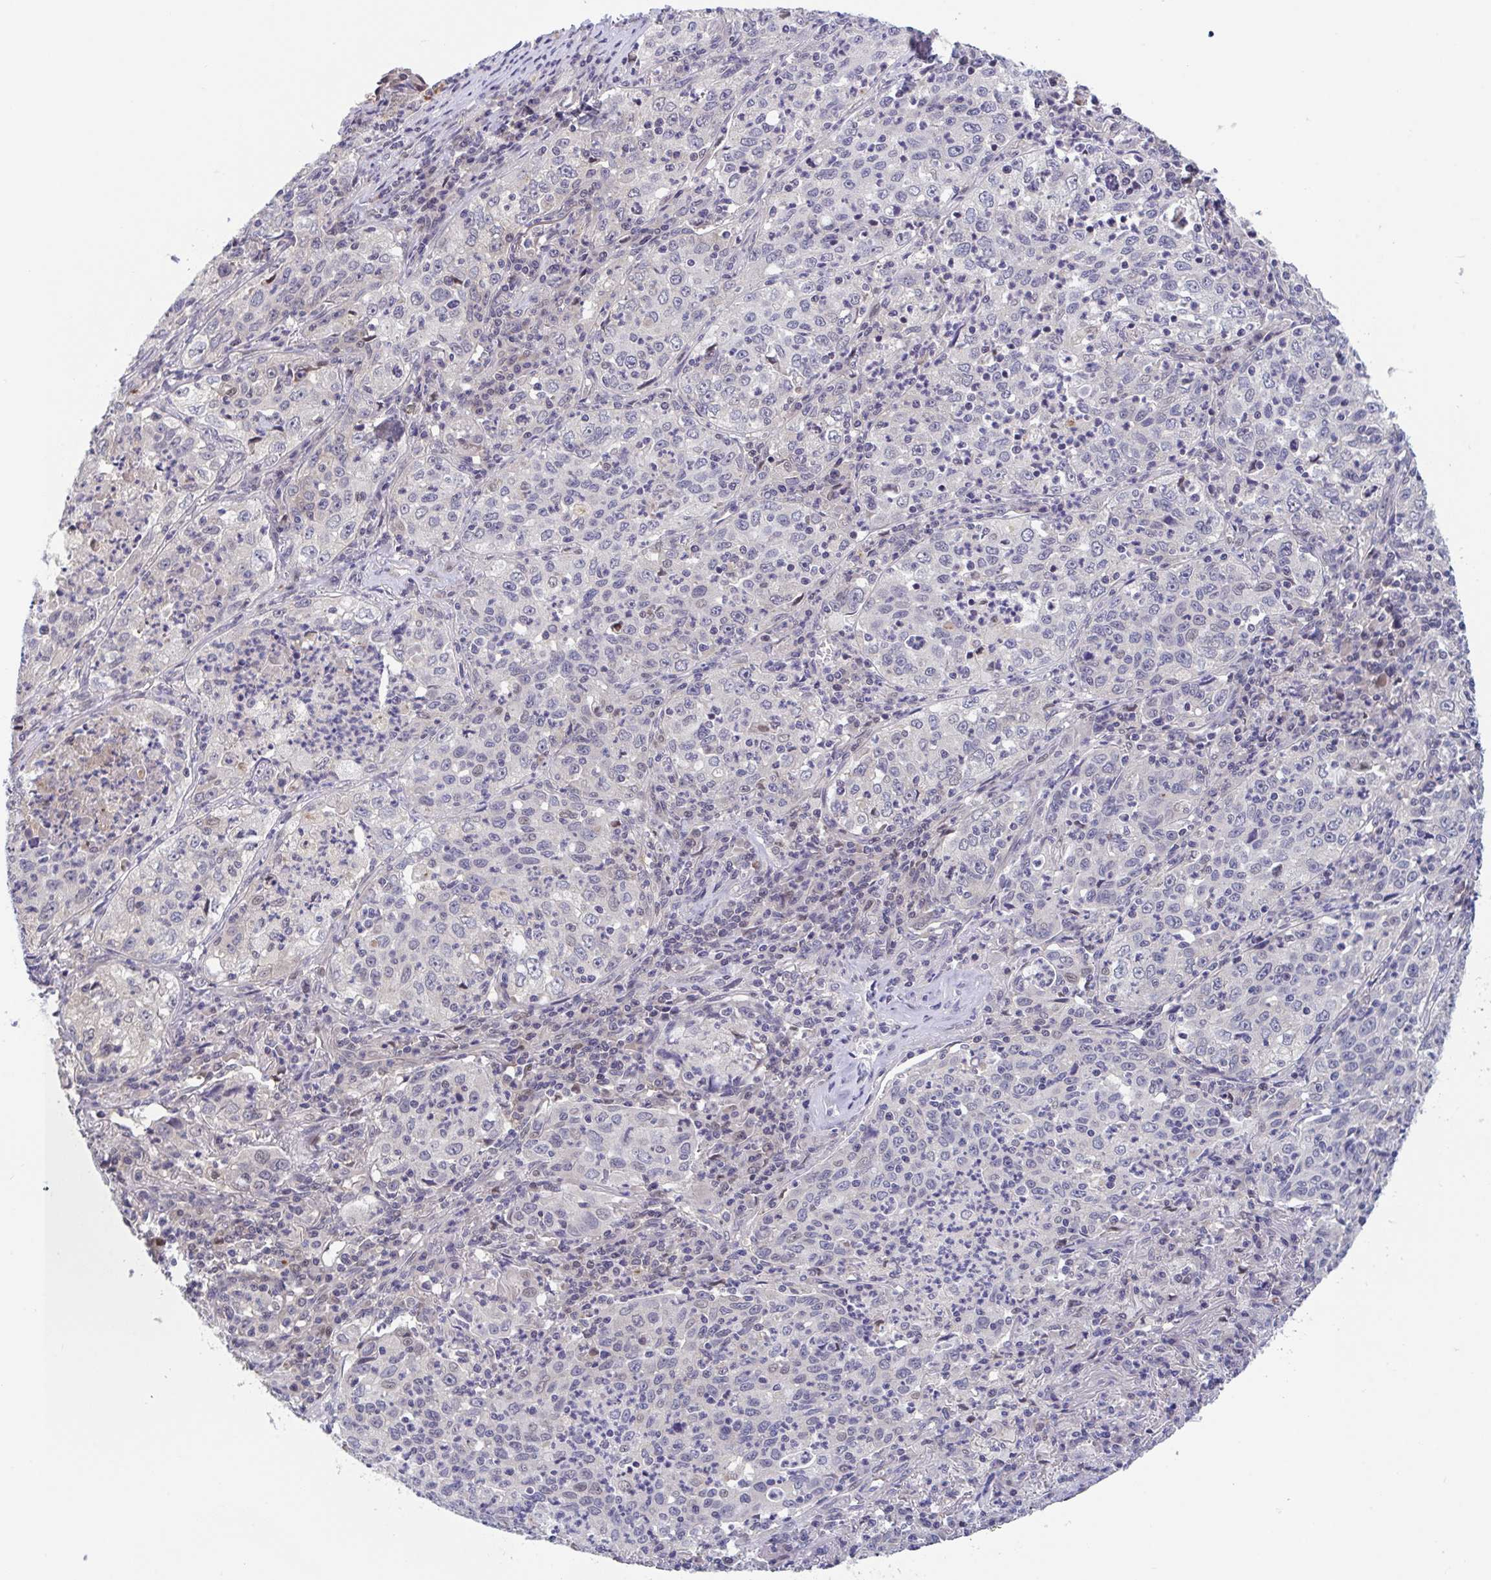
{"staining": {"intensity": "negative", "quantity": "none", "location": "none"}, "tissue": "lung cancer", "cell_type": "Tumor cells", "image_type": "cancer", "snomed": [{"axis": "morphology", "description": "Squamous cell carcinoma, NOS"}, {"axis": "topography", "description": "Lung"}], "caption": "DAB (3,3'-diaminobenzidine) immunohistochemical staining of squamous cell carcinoma (lung) exhibits no significant expression in tumor cells. The staining was performed using DAB (3,3'-diaminobenzidine) to visualize the protein expression in brown, while the nuclei were stained in blue with hematoxylin (Magnification: 20x).", "gene": "RIOK1", "patient": {"sex": "male", "age": 71}}